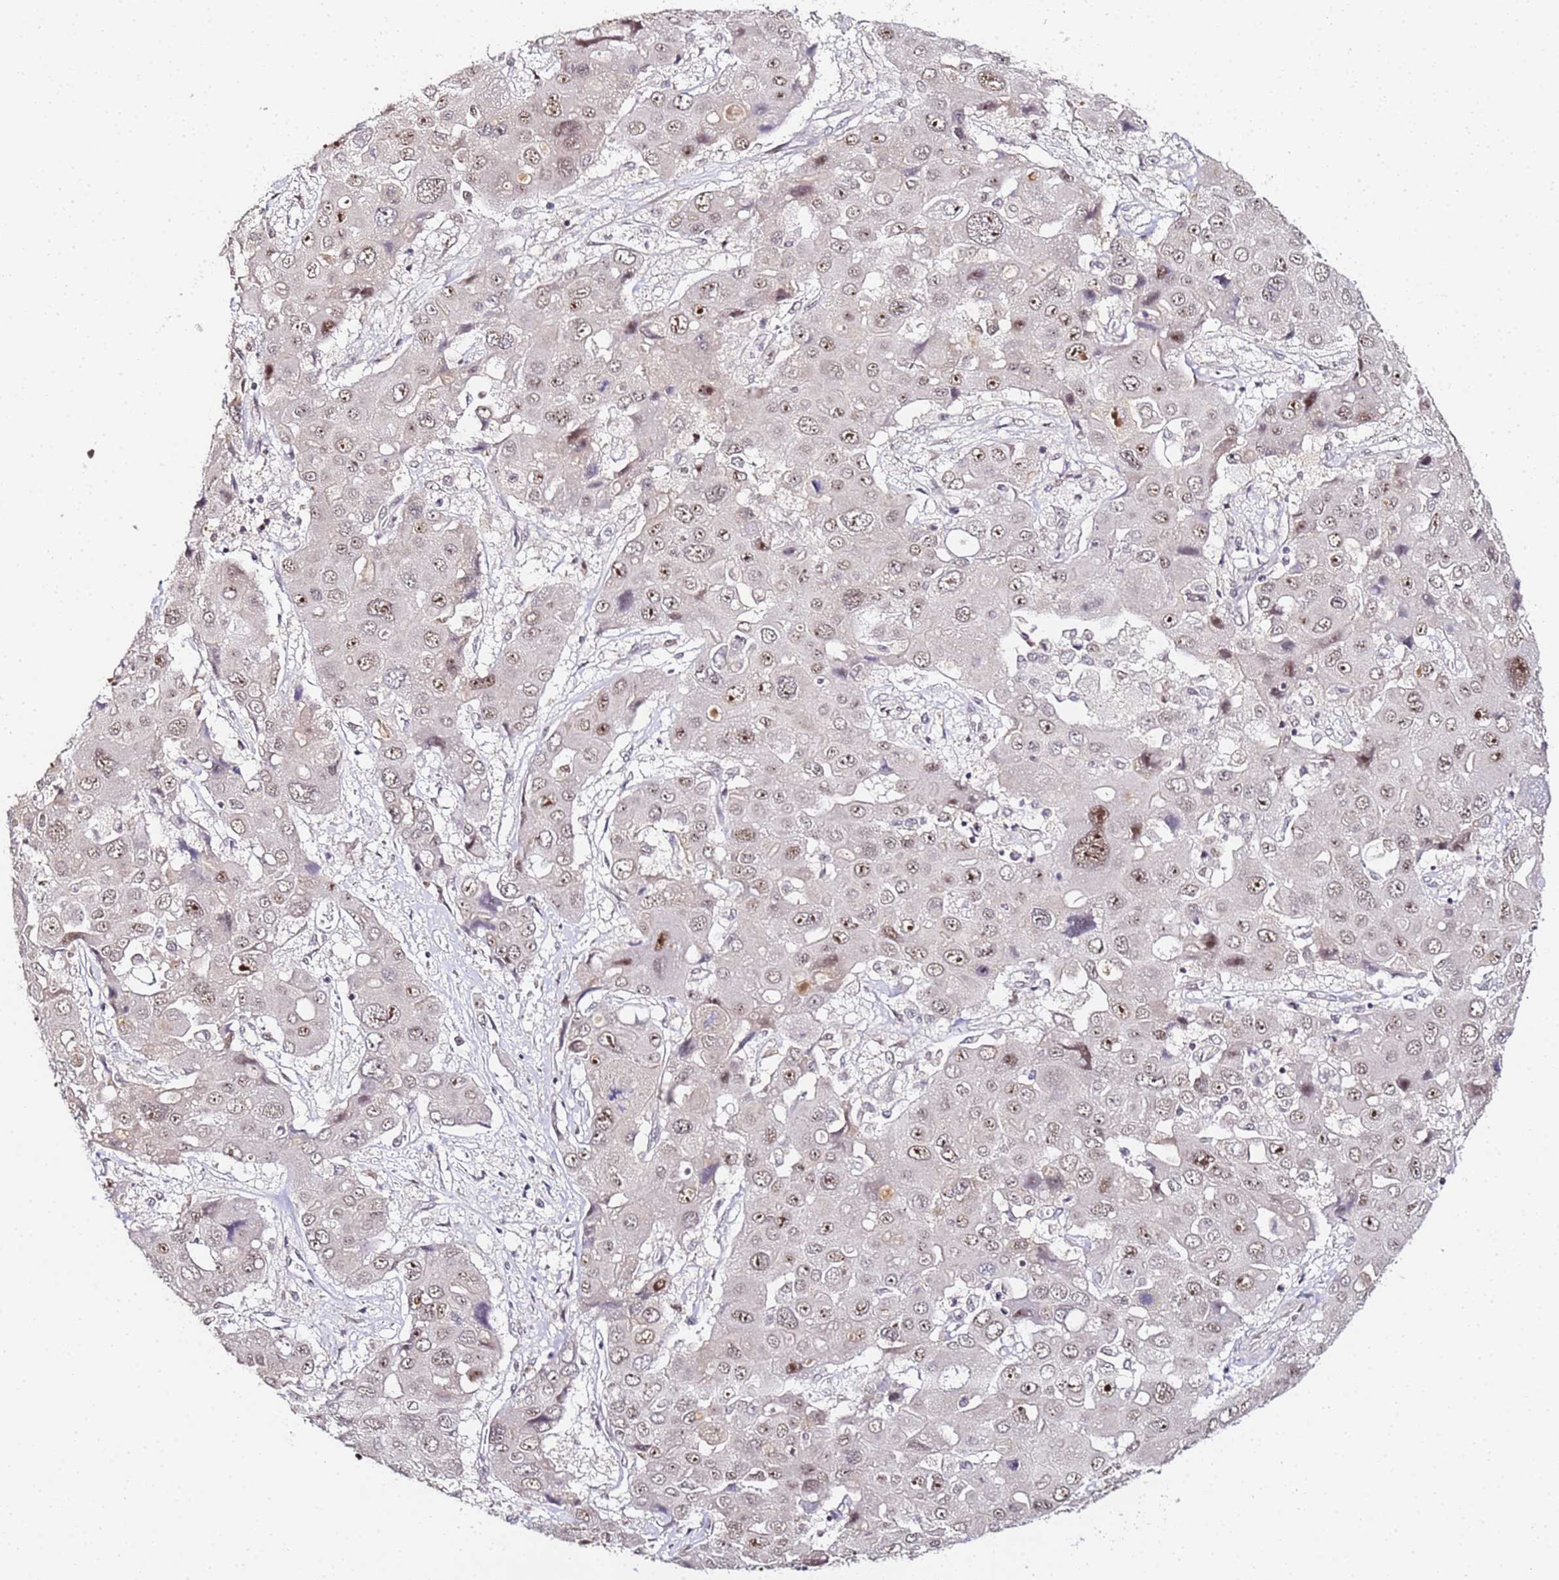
{"staining": {"intensity": "moderate", "quantity": "25%-75%", "location": "nuclear"}, "tissue": "liver cancer", "cell_type": "Tumor cells", "image_type": "cancer", "snomed": [{"axis": "morphology", "description": "Cholangiocarcinoma"}, {"axis": "topography", "description": "Liver"}], "caption": "Liver cholangiocarcinoma stained with immunohistochemistry shows moderate nuclear staining in approximately 25%-75% of tumor cells.", "gene": "LSM3", "patient": {"sex": "male", "age": 67}}